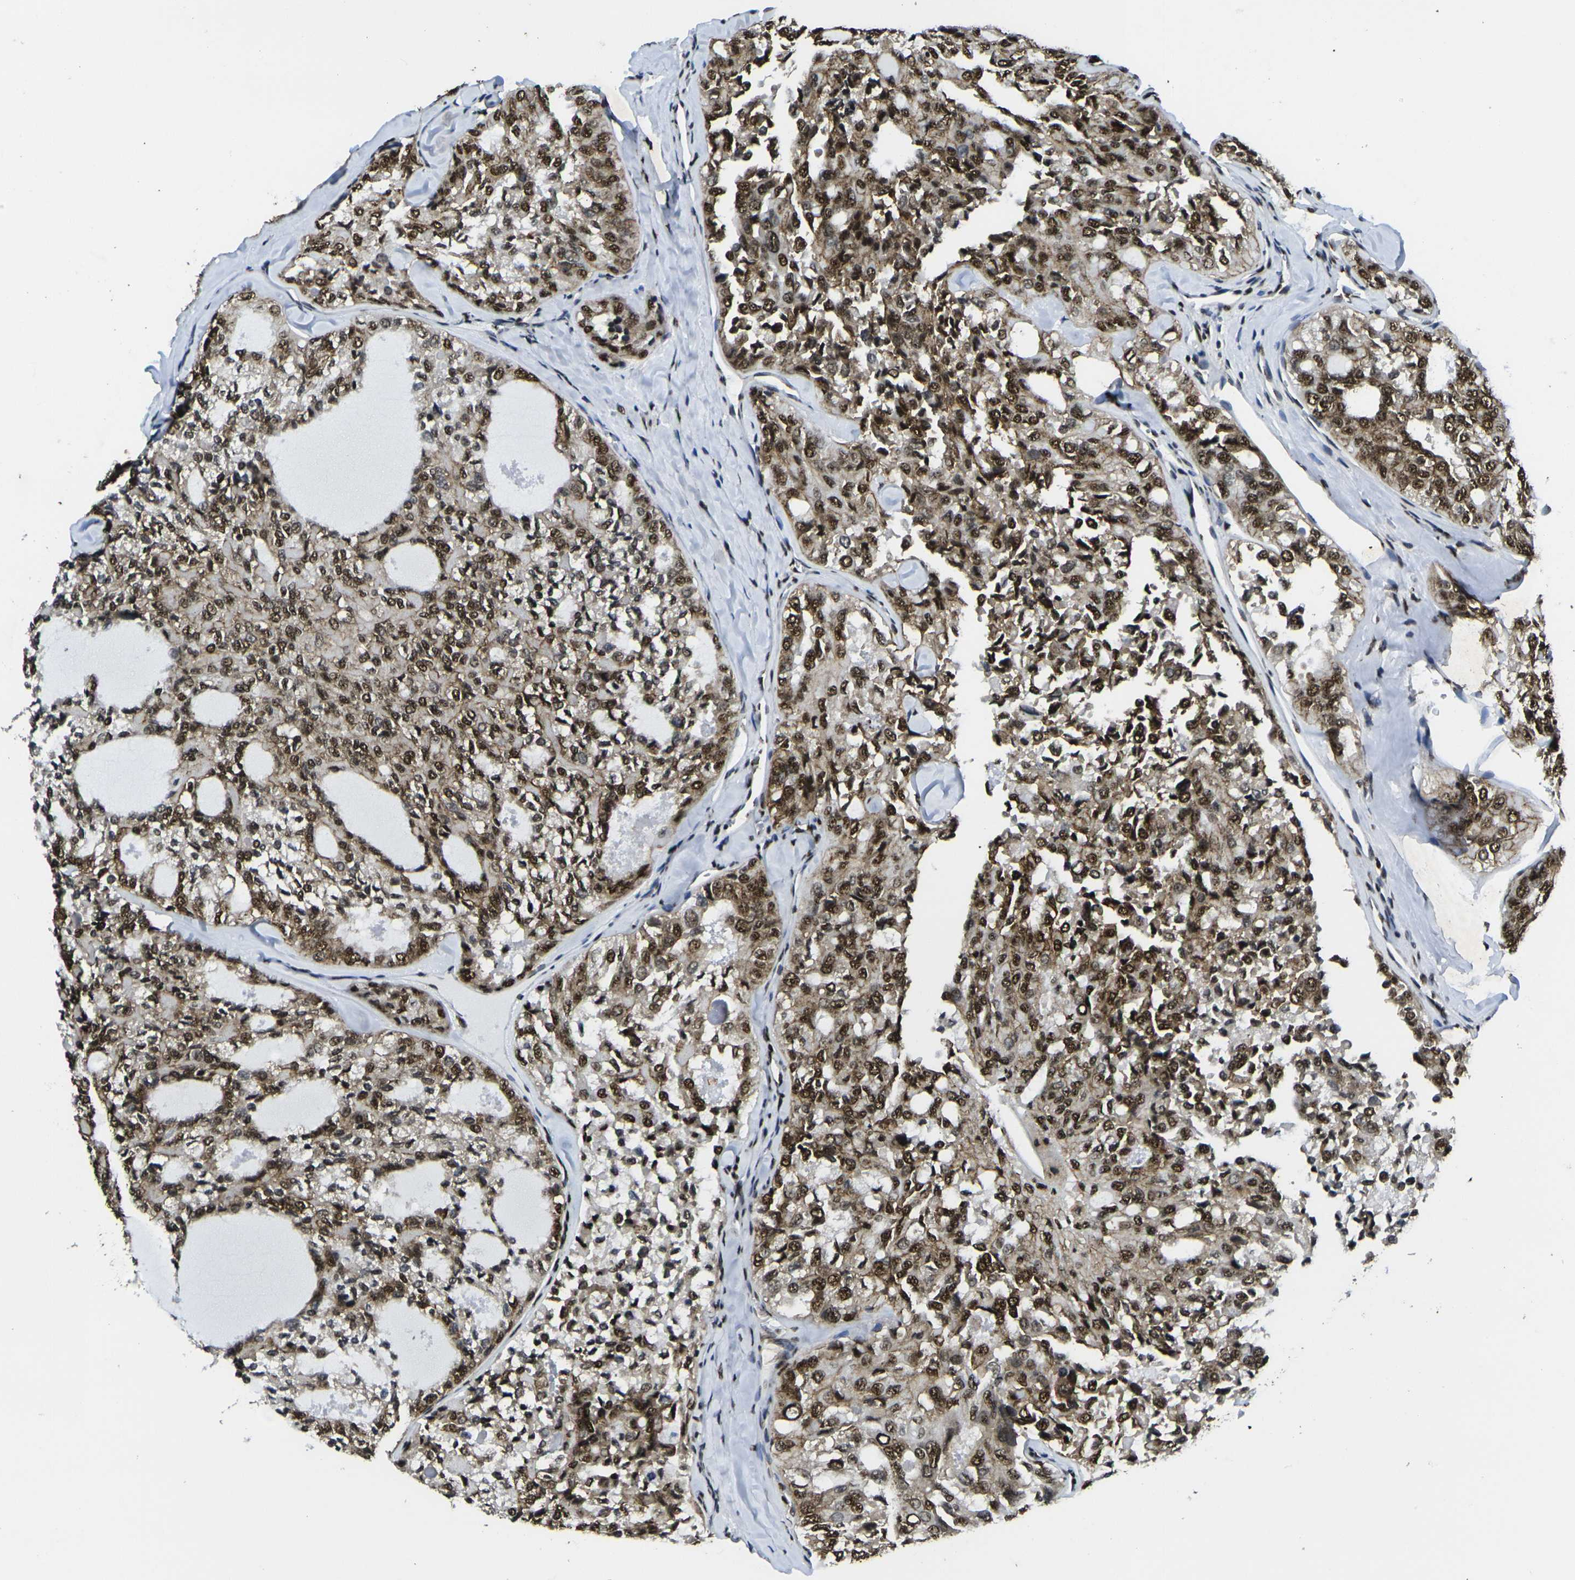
{"staining": {"intensity": "strong", "quantity": ">75%", "location": "nuclear"}, "tissue": "thyroid cancer", "cell_type": "Tumor cells", "image_type": "cancer", "snomed": [{"axis": "morphology", "description": "Follicular adenoma carcinoma, NOS"}, {"axis": "topography", "description": "Thyroid gland"}], "caption": "IHC photomicrograph of neoplastic tissue: thyroid cancer (follicular adenoma carcinoma) stained using immunohistochemistry demonstrates high levels of strong protein expression localized specifically in the nuclear of tumor cells, appearing as a nuclear brown color.", "gene": "SMARCC1", "patient": {"sex": "male", "age": 75}}